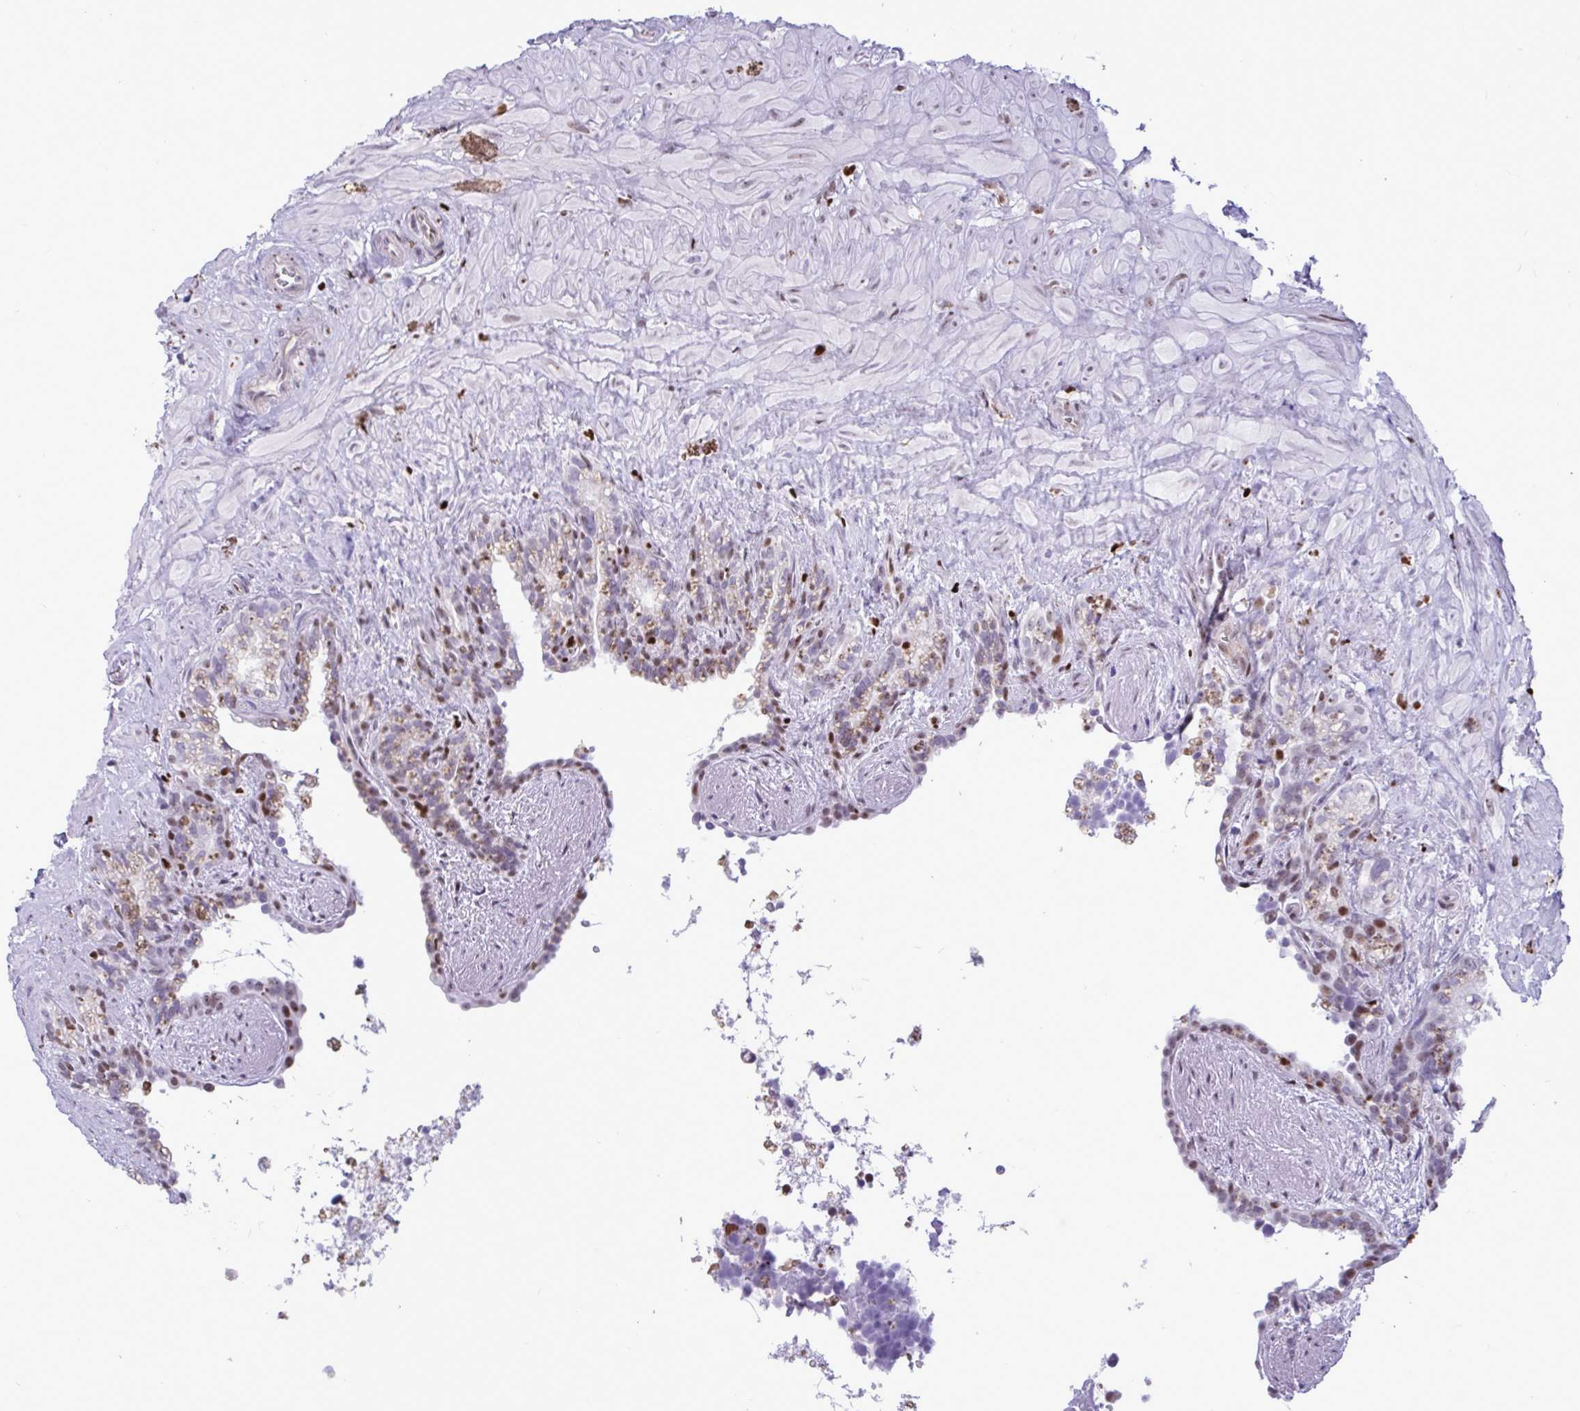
{"staining": {"intensity": "weak", "quantity": "<25%", "location": "nuclear"}, "tissue": "seminal vesicle", "cell_type": "Glandular cells", "image_type": "normal", "snomed": [{"axis": "morphology", "description": "Normal tissue, NOS"}, {"axis": "topography", "description": "Seminal veicle"}], "caption": "The immunohistochemistry (IHC) photomicrograph has no significant staining in glandular cells of seminal vesicle.", "gene": "HMGB2", "patient": {"sex": "male", "age": 76}}